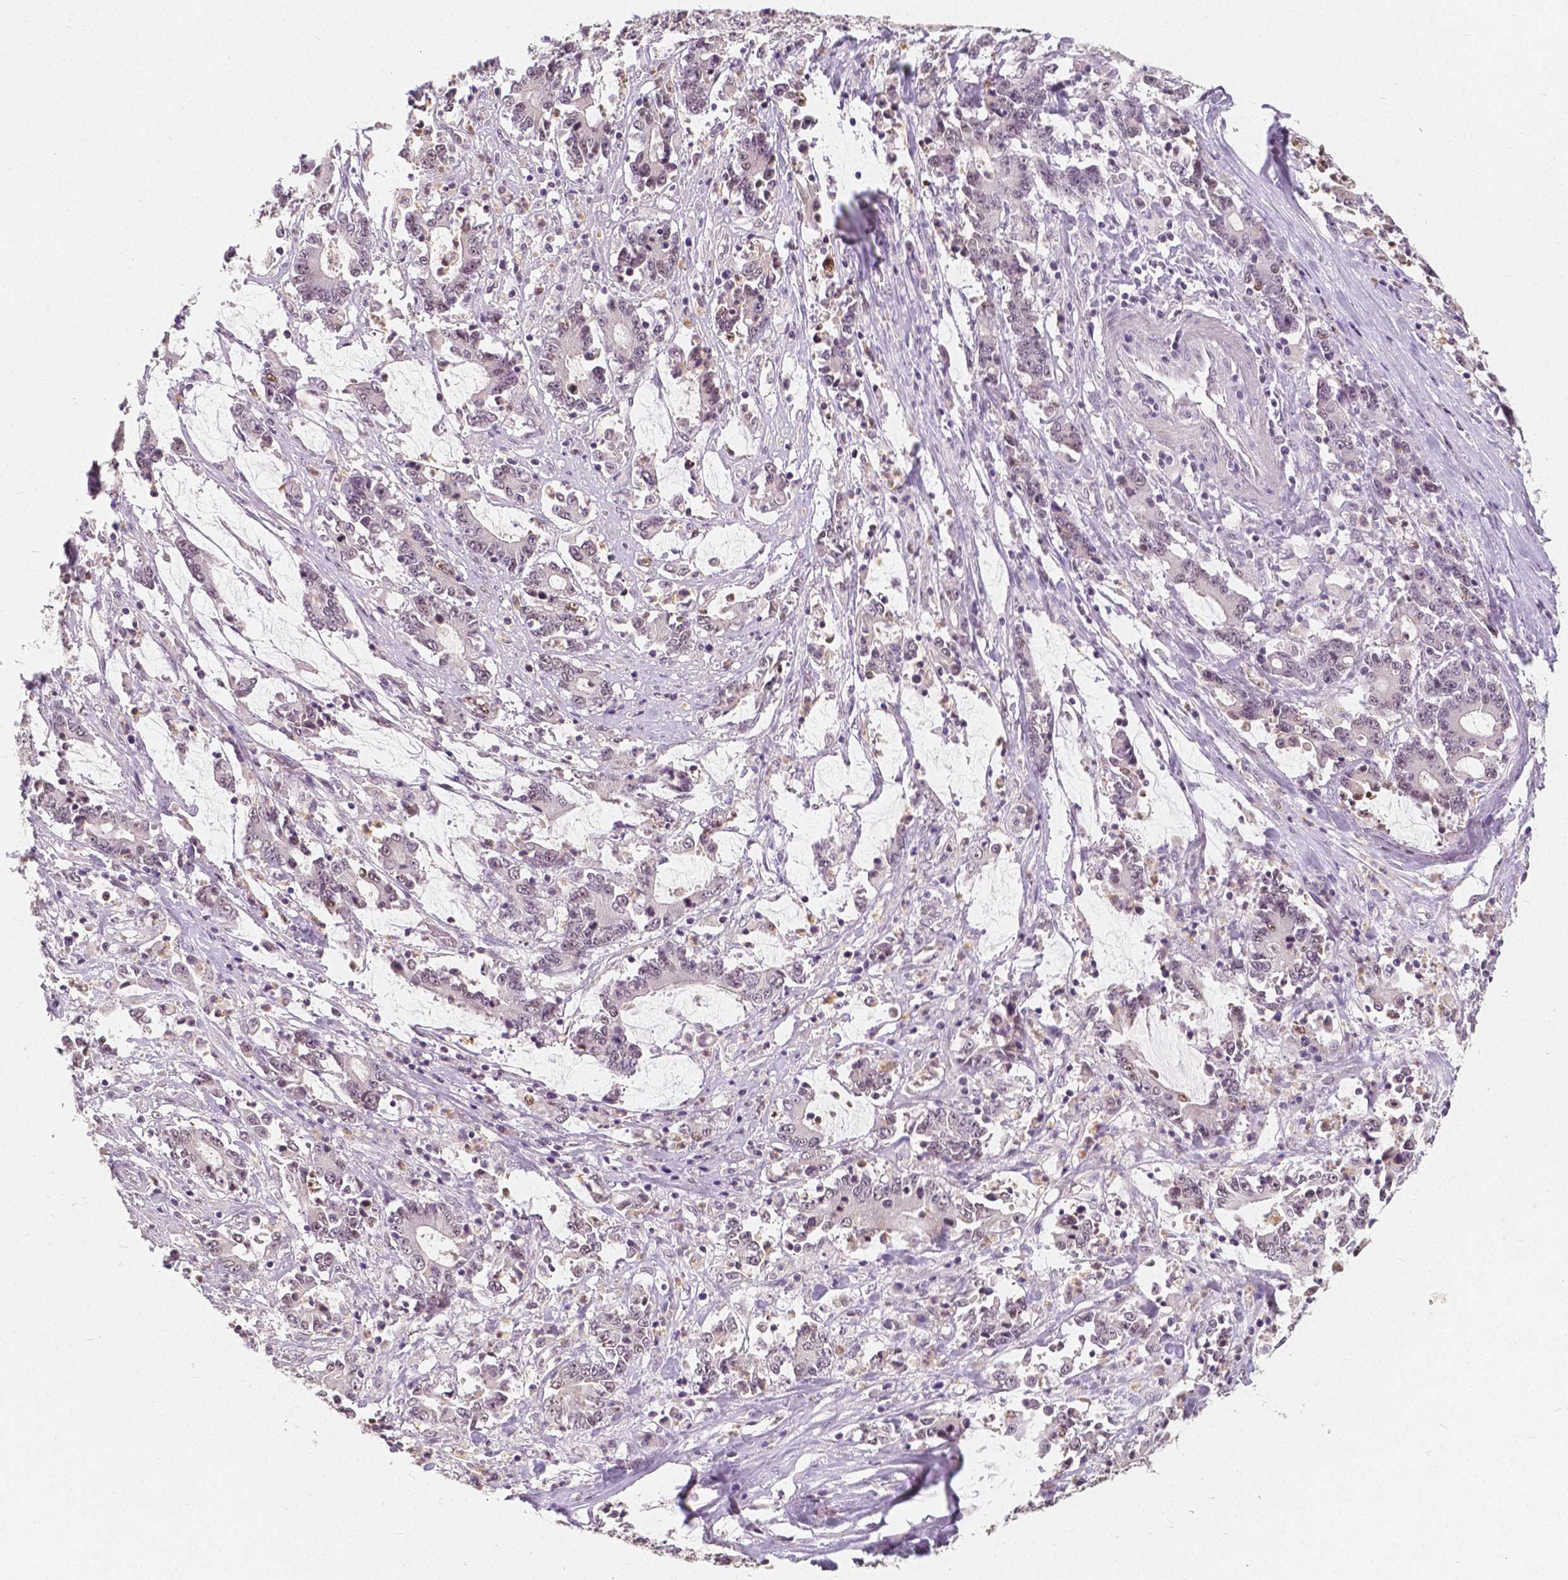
{"staining": {"intensity": "negative", "quantity": "none", "location": "none"}, "tissue": "stomach cancer", "cell_type": "Tumor cells", "image_type": "cancer", "snomed": [{"axis": "morphology", "description": "Adenocarcinoma, NOS"}, {"axis": "topography", "description": "Stomach, upper"}], "caption": "A micrograph of stomach cancer (adenocarcinoma) stained for a protein shows no brown staining in tumor cells. (Immunohistochemistry, brightfield microscopy, high magnification).", "gene": "NOLC1", "patient": {"sex": "male", "age": 68}}